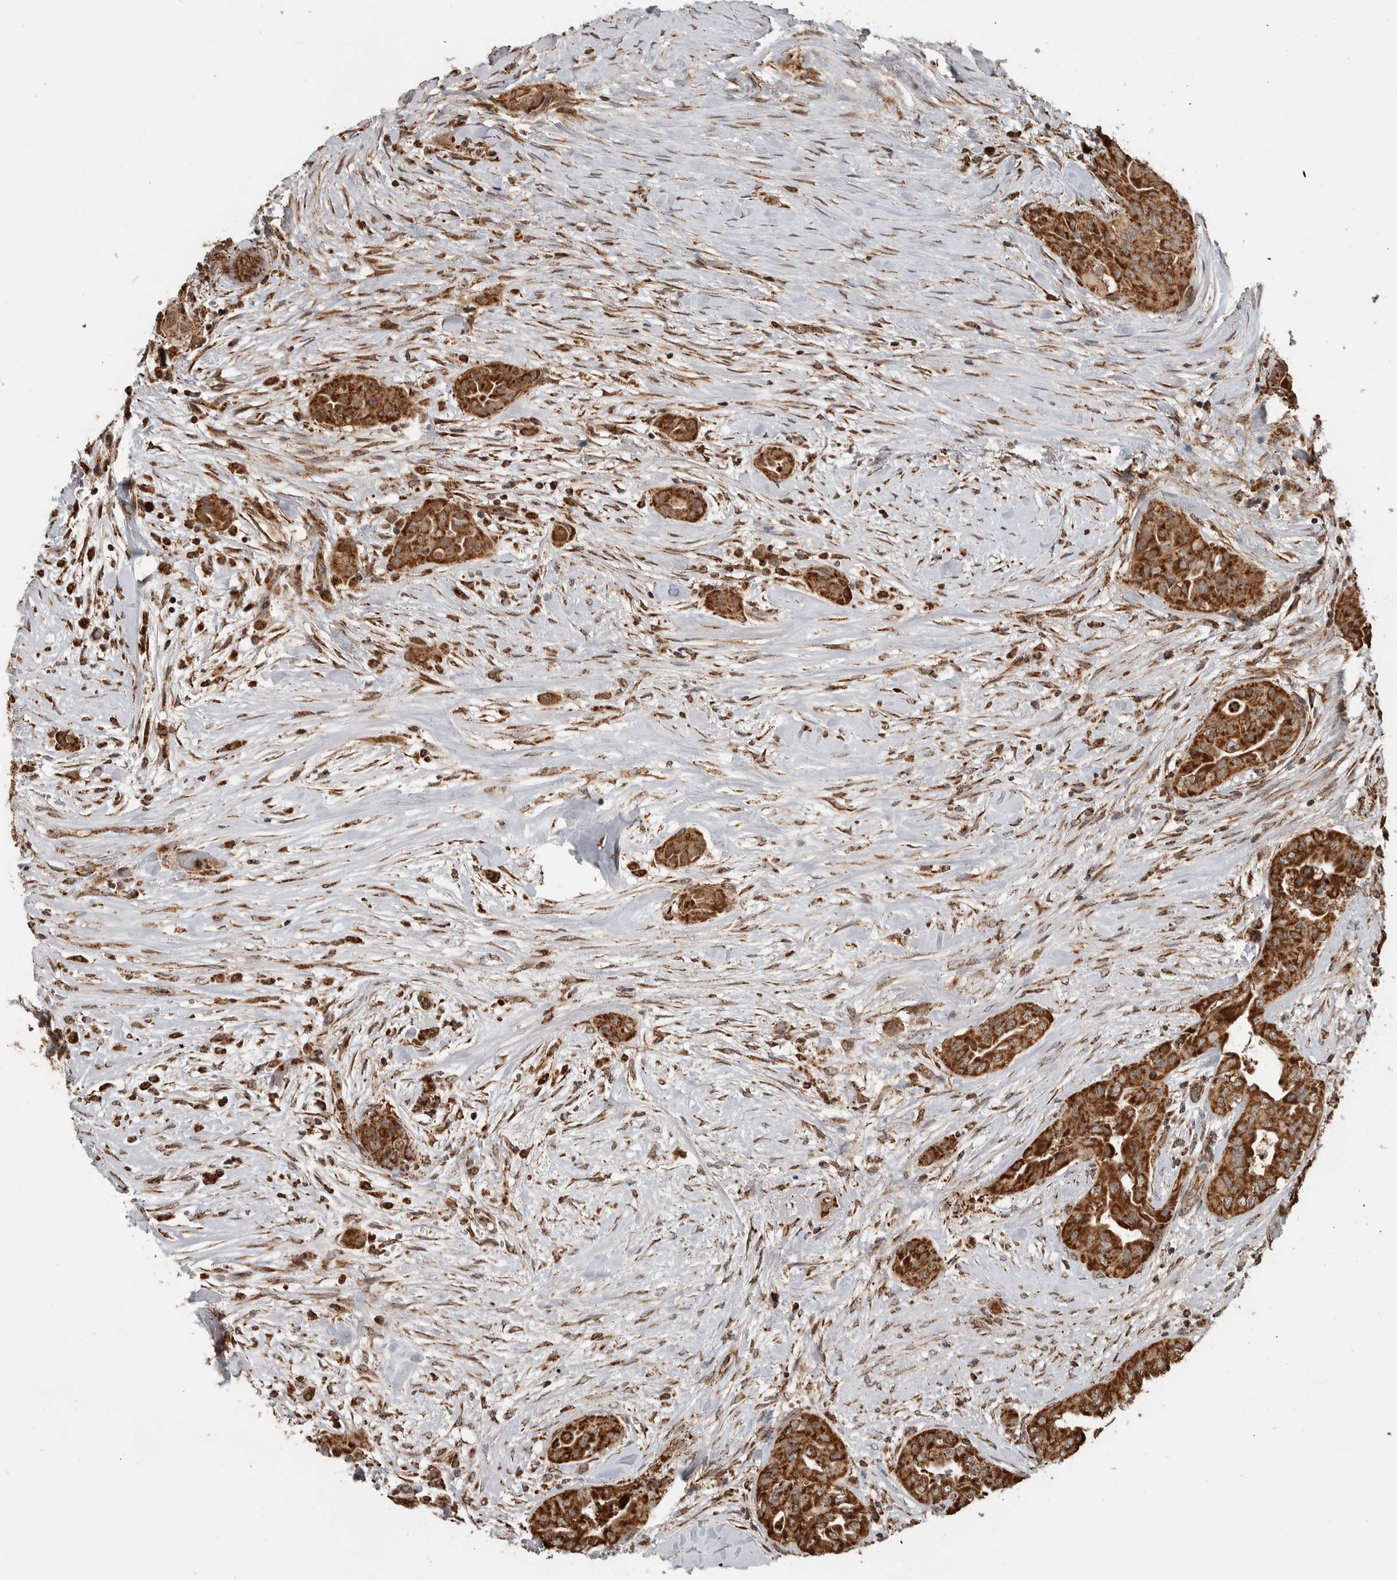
{"staining": {"intensity": "strong", "quantity": ">75%", "location": "cytoplasmic/membranous"}, "tissue": "thyroid cancer", "cell_type": "Tumor cells", "image_type": "cancer", "snomed": [{"axis": "morphology", "description": "Papillary adenocarcinoma, NOS"}, {"axis": "topography", "description": "Thyroid gland"}], "caption": "Papillary adenocarcinoma (thyroid) was stained to show a protein in brown. There is high levels of strong cytoplasmic/membranous staining in about >75% of tumor cells.", "gene": "GCNT2", "patient": {"sex": "female", "age": 59}}